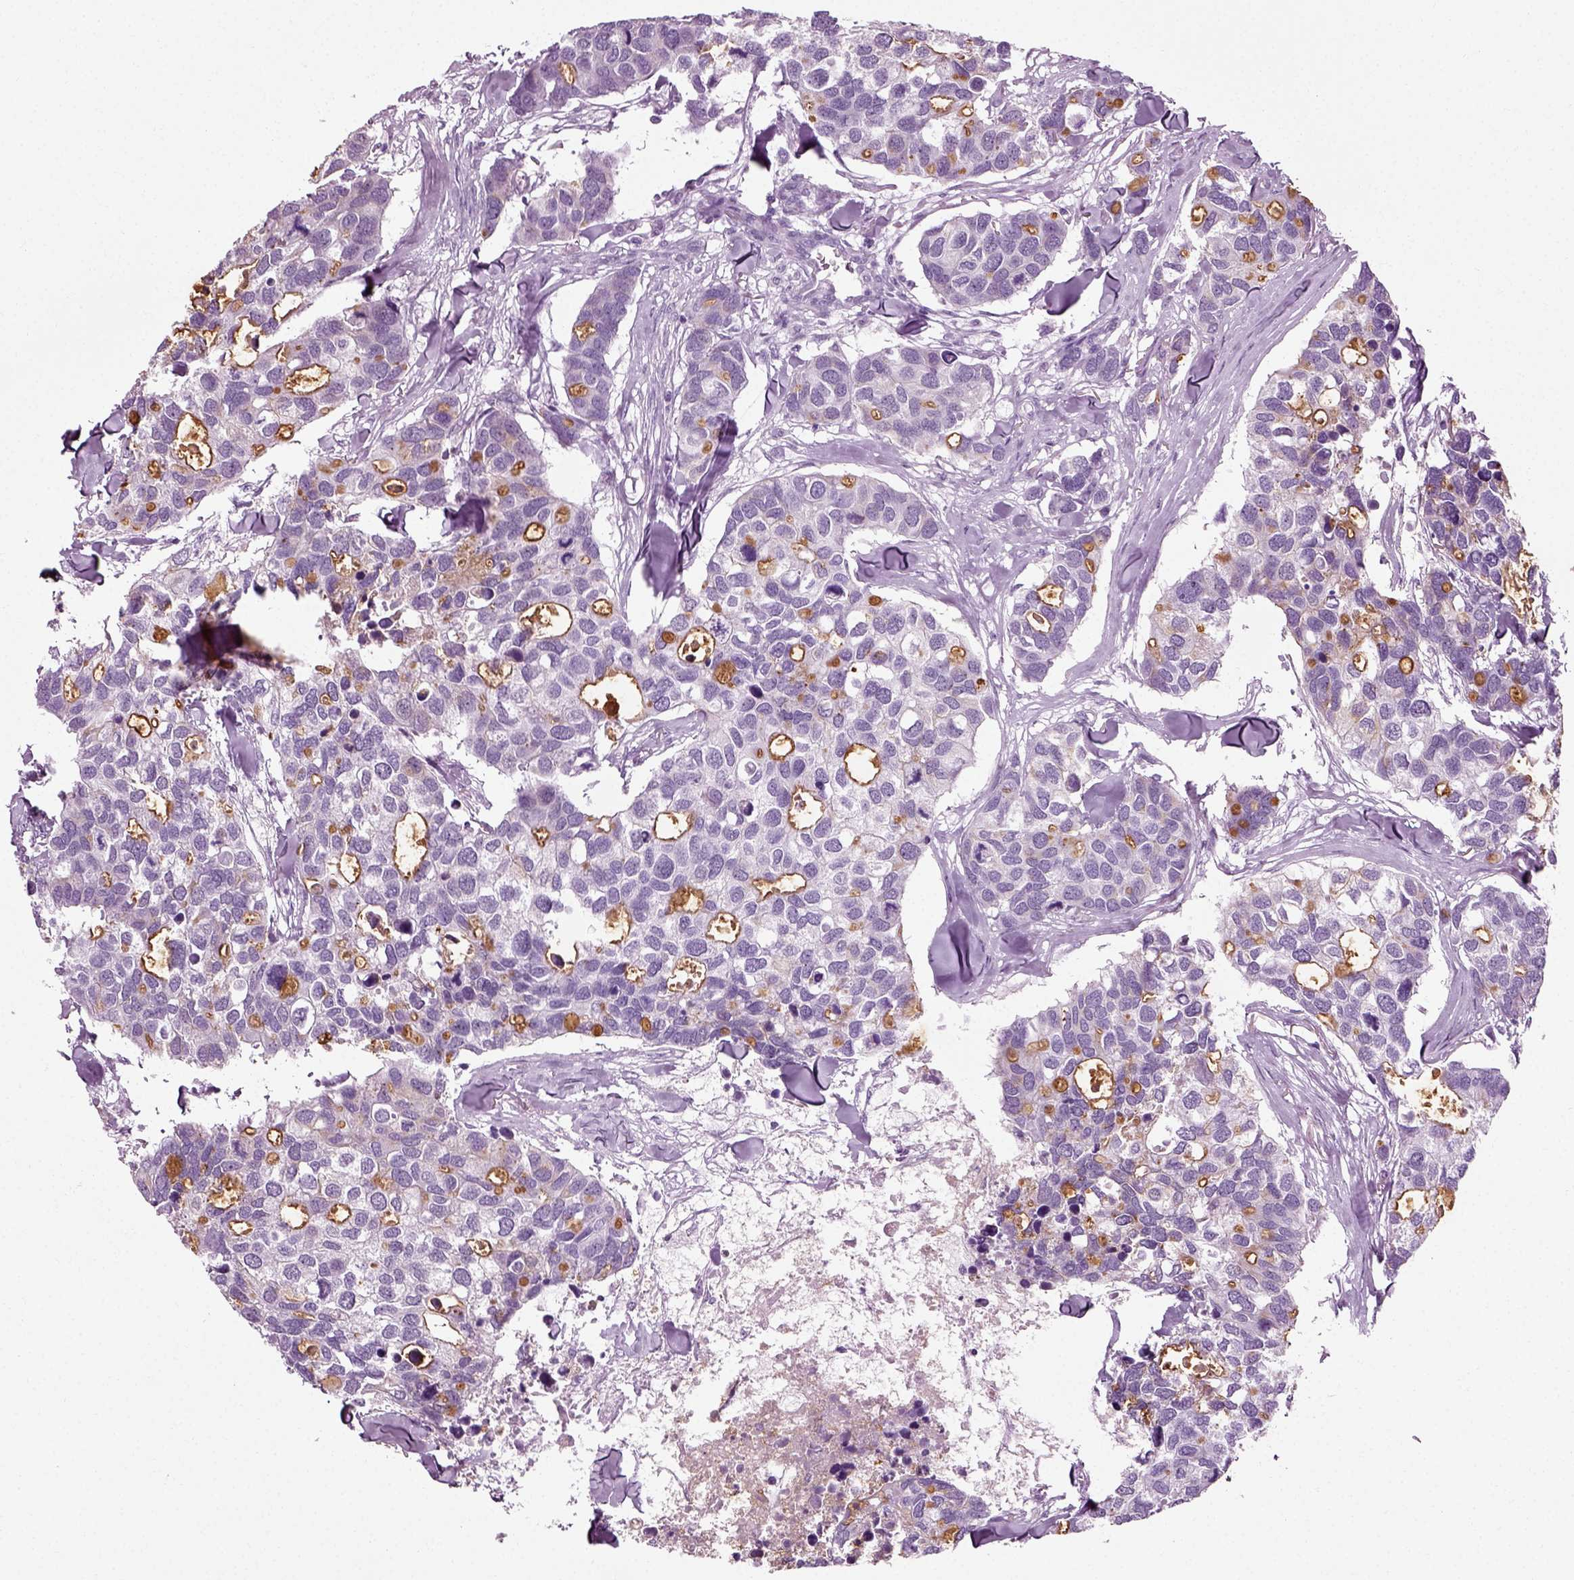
{"staining": {"intensity": "strong", "quantity": "<25%", "location": "cytoplasmic/membranous"}, "tissue": "breast cancer", "cell_type": "Tumor cells", "image_type": "cancer", "snomed": [{"axis": "morphology", "description": "Duct carcinoma"}, {"axis": "topography", "description": "Breast"}], "caption": "There is medium levels of strong cytoplasmic/membranous expression in tumor cells of breast cancer, as demonstrated by immunohistochemical staining (brown color).", "gene": "SLC26A8", "patient": {"sex": "female", "age": 83}}